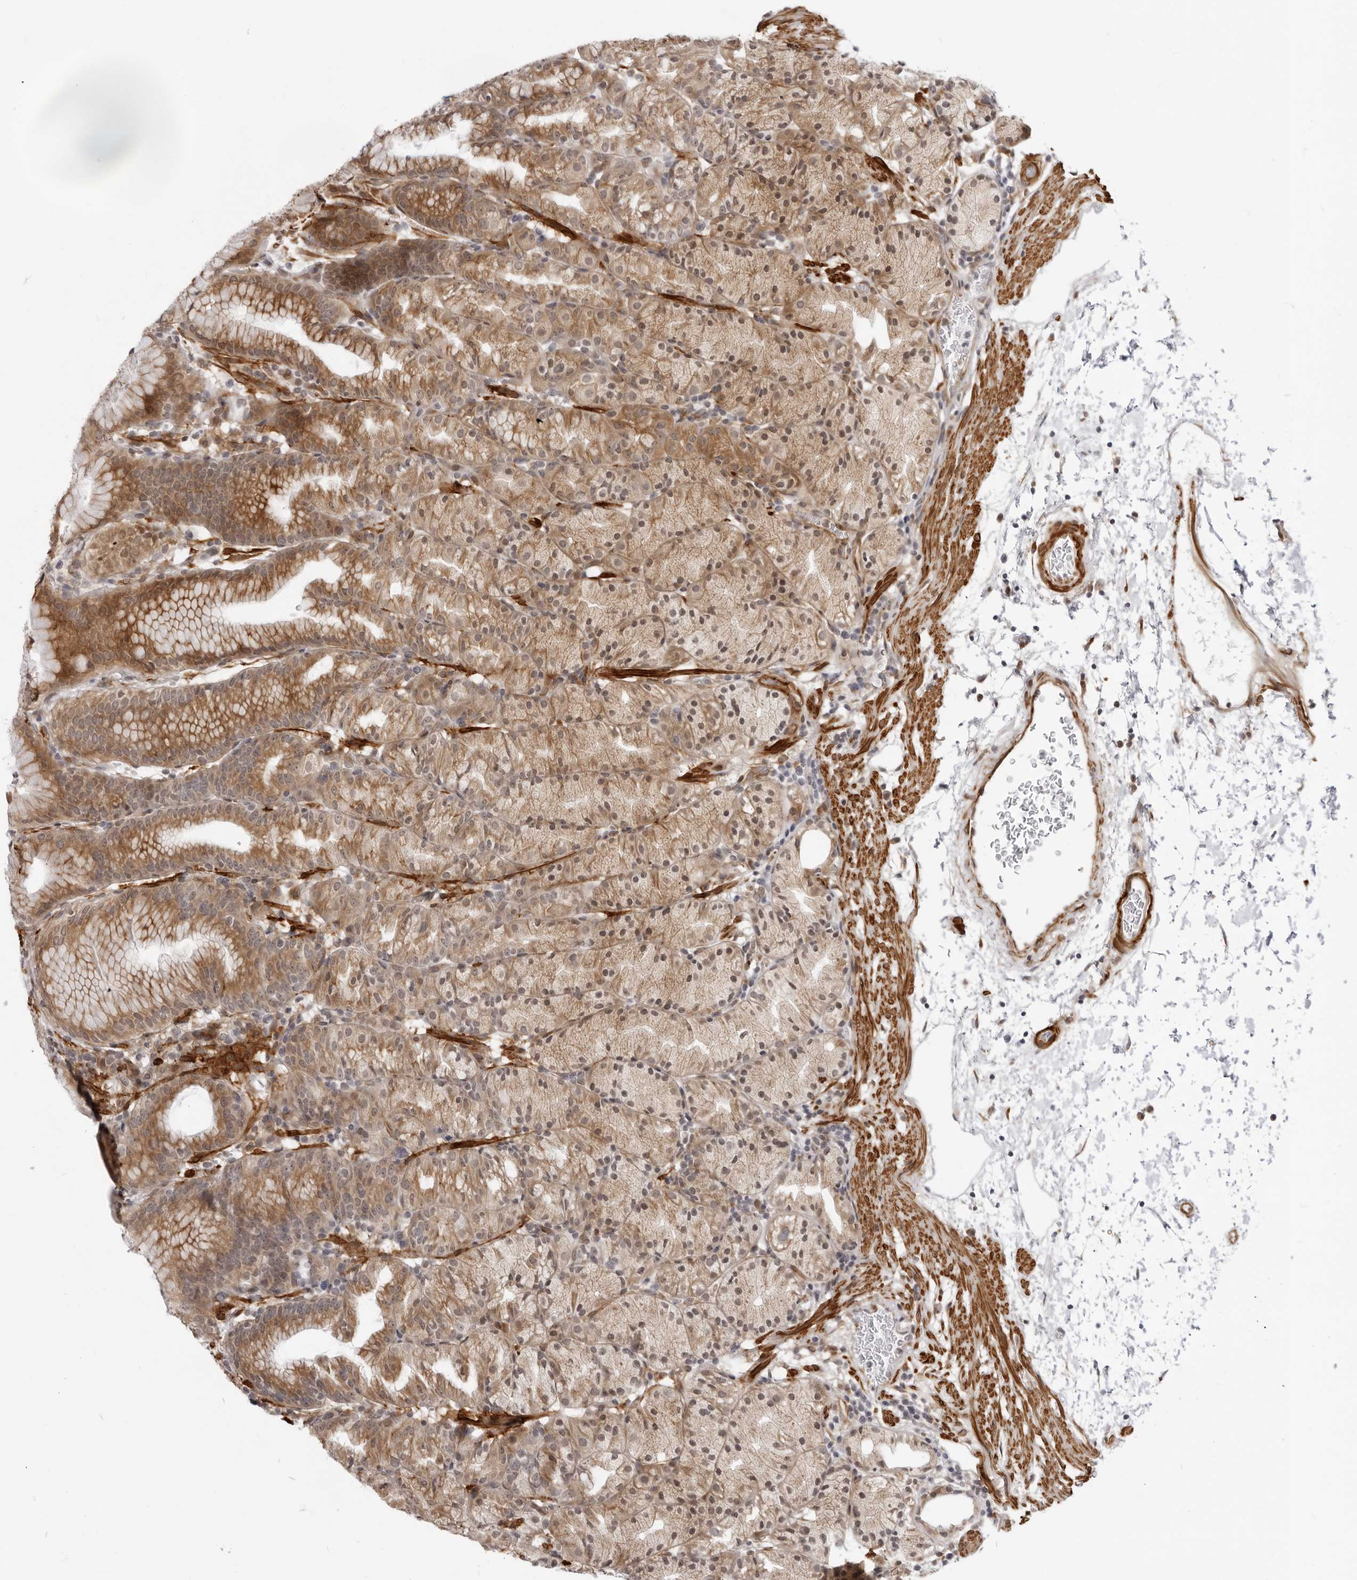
{"staining": {"intensity": "moderate", "quantity": ">75%", "location": "cytoplasmic/membranous,nuclear"}, "tissue": "stomach", "cell_type": "Glandular cells", "image_type": "normal", "snomed": [{"axis": "morphology", "description": "Normal tissue, NOS"}, {"axis": "topography", "description": "Stomach, upper"}], "caption": "IHC photomicrograph of normal human stomach stained for a protein (brown), which shows medium levels of moderate cytoplasmic/membranous,nuclear staining in approximately >75% of glandular cells.", "gene": "SRGAP2", "patient": {"sex": "male", "age": 48}}